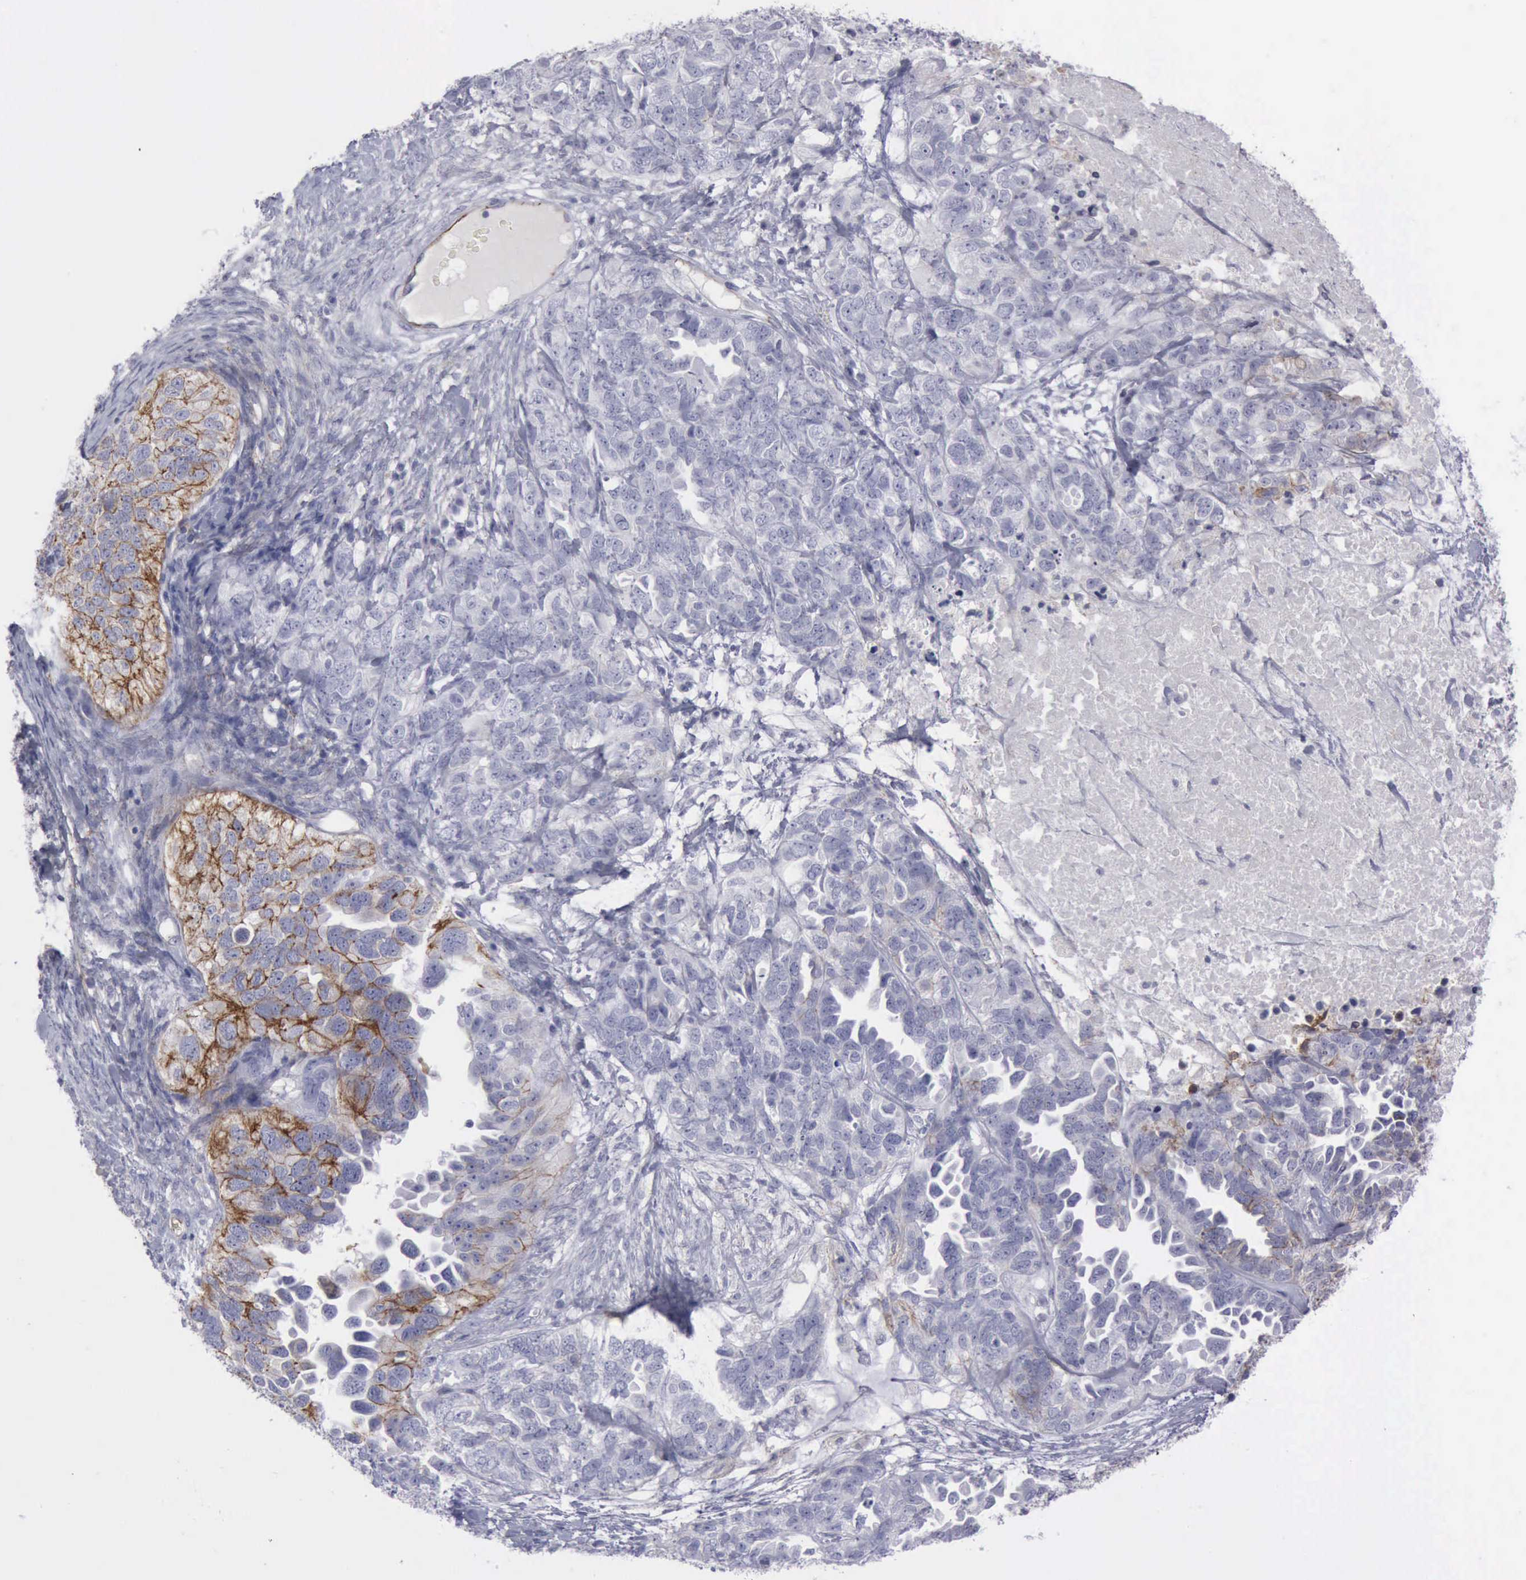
{"staining": {"intensity": "moderate", "quantity": ">75%", "location": "cytoplasmic/membranous"}, "tissue": "ovarian cancer", "cell_type": "Tumor cells", "image_type": "cancer", "snomed": [{"axis": "morphology", "description": "Cystadenocarcinoma, serous, NOS"}, {"axis": "topography", "description": "Ovary"}], "caption": "A photomicrograph showing moderate cytoplasmic/membranous positivity in about >75% of tumor cells in ovarian cancer (serous cystadenocarcinoma), as visualized by brown immunohistochemical staining.", "gene": "CDH2", "patient": {"sex": "female", "age": 82}}